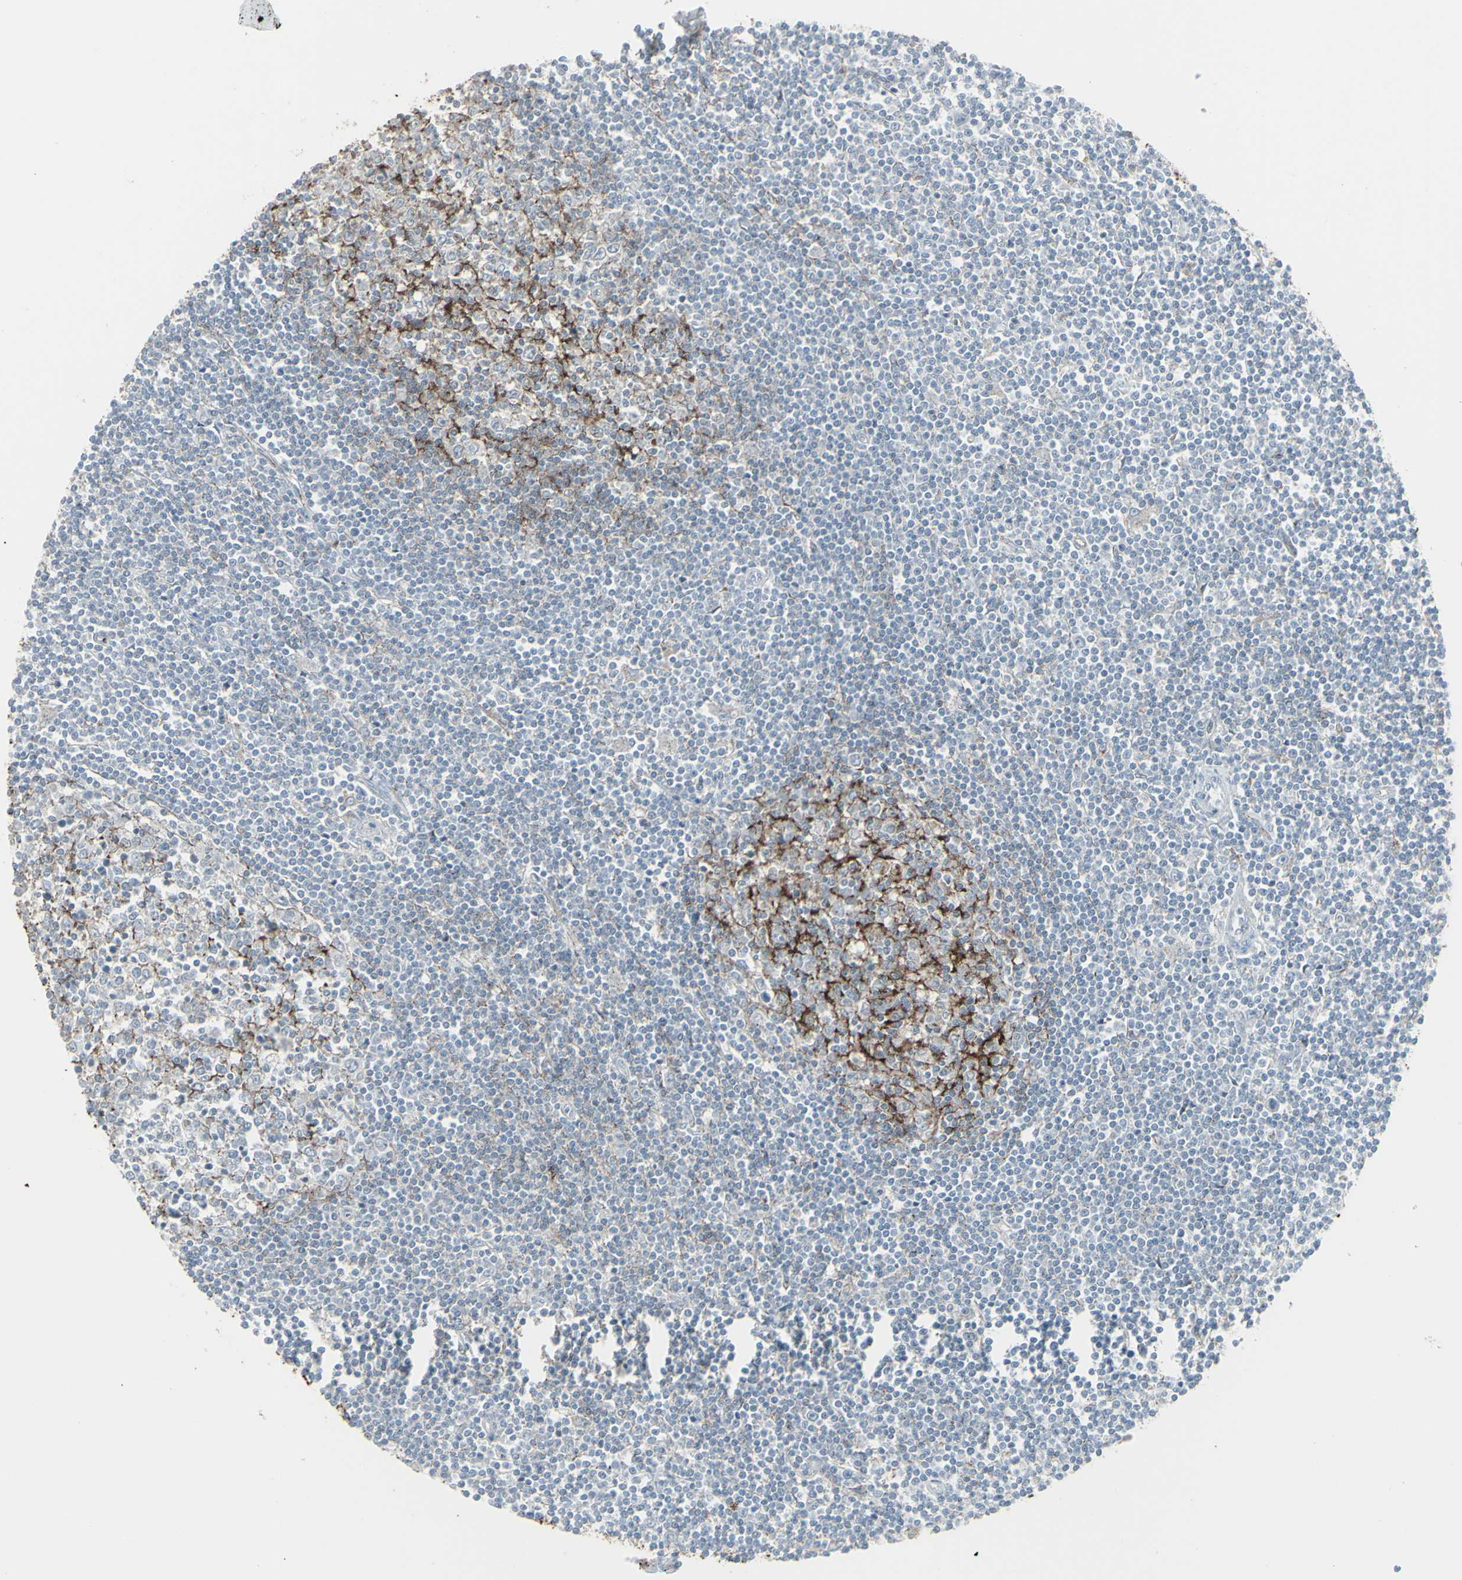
{"staining": {"intensity": "moderate", "quantity": "<25%", "location": "cytoplasmic/membranous"}, "tissue": "lymphoma", "cell_type": "Tumor cells", "image_type": "cancer", "snomed": [{"axis": "morphology", "description": "Malignant lymphoma, non-Hodgkin's type, Low grade"}, {"axis": "topography", "description": "Spleen"}], "caption": "Protein expression analysis of human low-grade malignant lymphoma, non-Hodgkin's type reveals moderate cytoplasmic/membranous staining in about <25% of tumor cells. Nuclei are stained in blue.", "gene": "GJA1", "patient": {"sex": "male", "age": 76}}